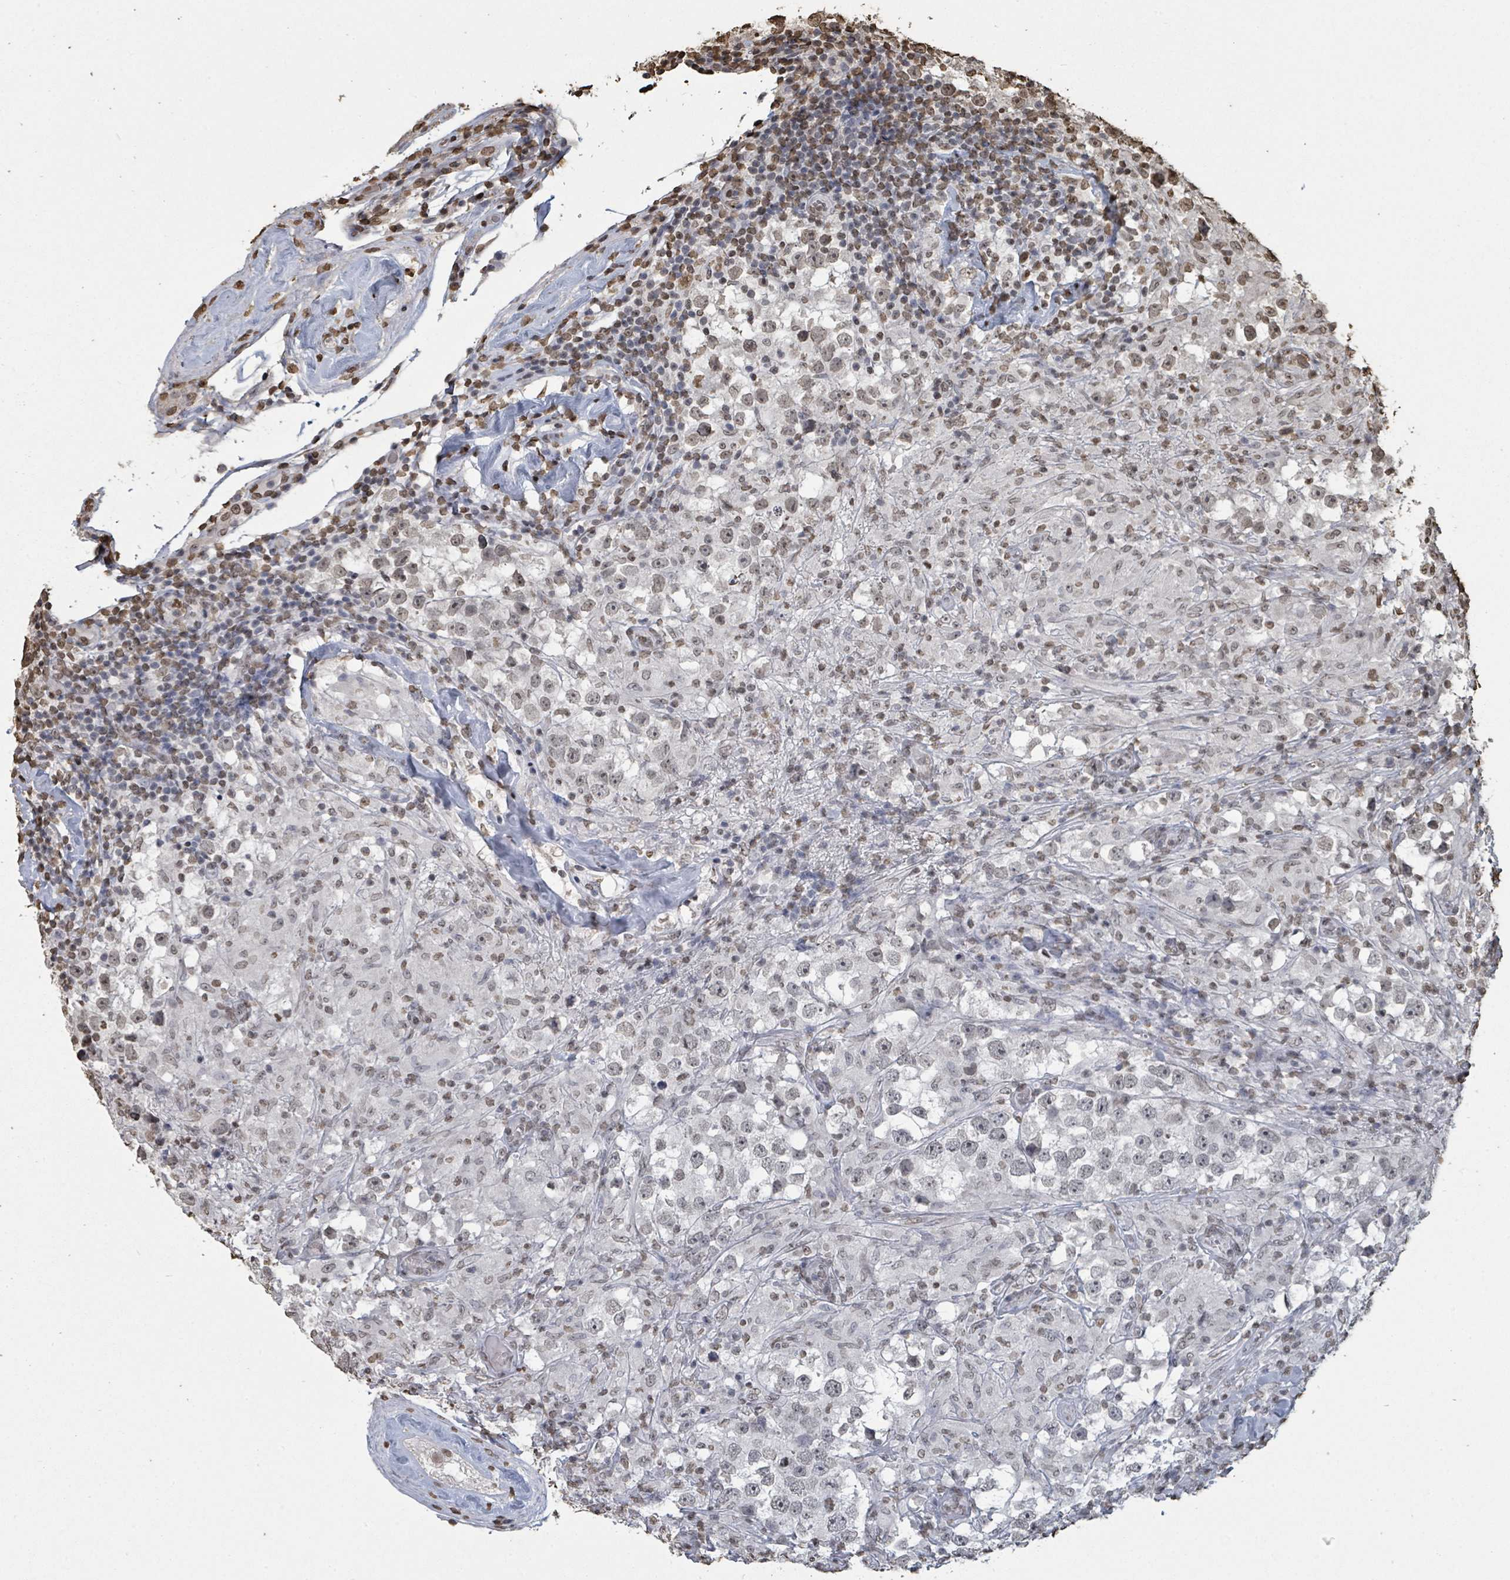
{"staining": {"intensity": "weak", "quantity": "<25%", "location": "nuclear"}, "tissue": "testis cancer", "cell_type": "Tumor cells", "image_type": "cancer", "snomed": [{"axis": "morphology", "description": "Seminoma, NOS"}, {"axis": "topography", "description": "Testis"}], "caption": "This is a photomicrograph of immunohistochemistry (IHC) staining of seminoma (testis), which shows no expression in tumor cells.", "gene": "MRPS12", "patient": {"sex": "male", "age": 46}}